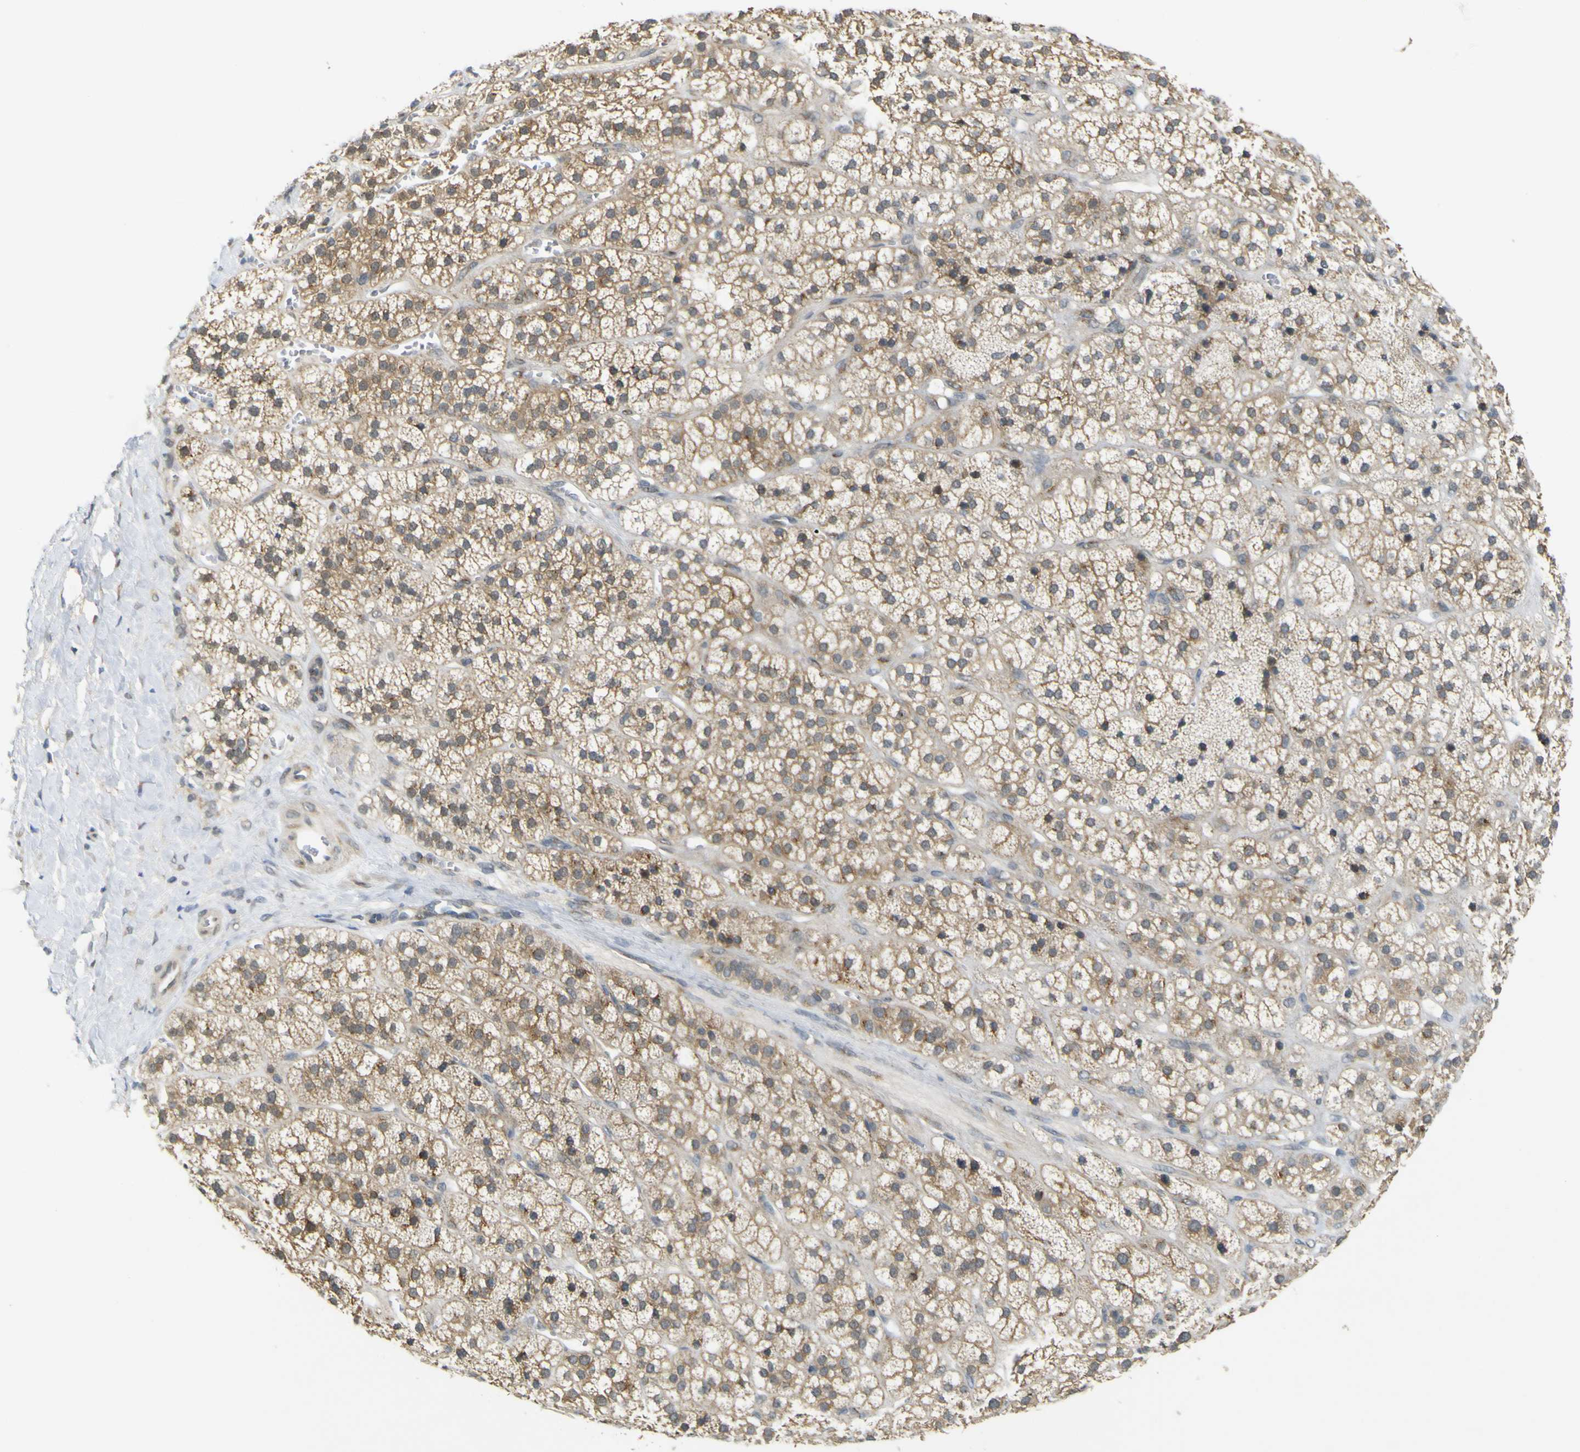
{"staining": {"intensity": "moderate", "quantity": "25%-75%", "location": "cytoplasmic/membranous"}, "tissue": "adrenal gland", "cell_type": "Glandular cells", "image_type": "normal", "snomed": [{"axis": "morphology", "description": "Normal tissue, NOS"}, {"axis": "topography", "description": "Adrenal gland"}], "caption": "Adrenal gland stained with DAB IHC shows medium levels of moderate cytoplasmic/membranous staining in approximately 25%-75% of glandular cells.", "gene": "IGF2R", "patient": {"sex": "male", "age": 56}}